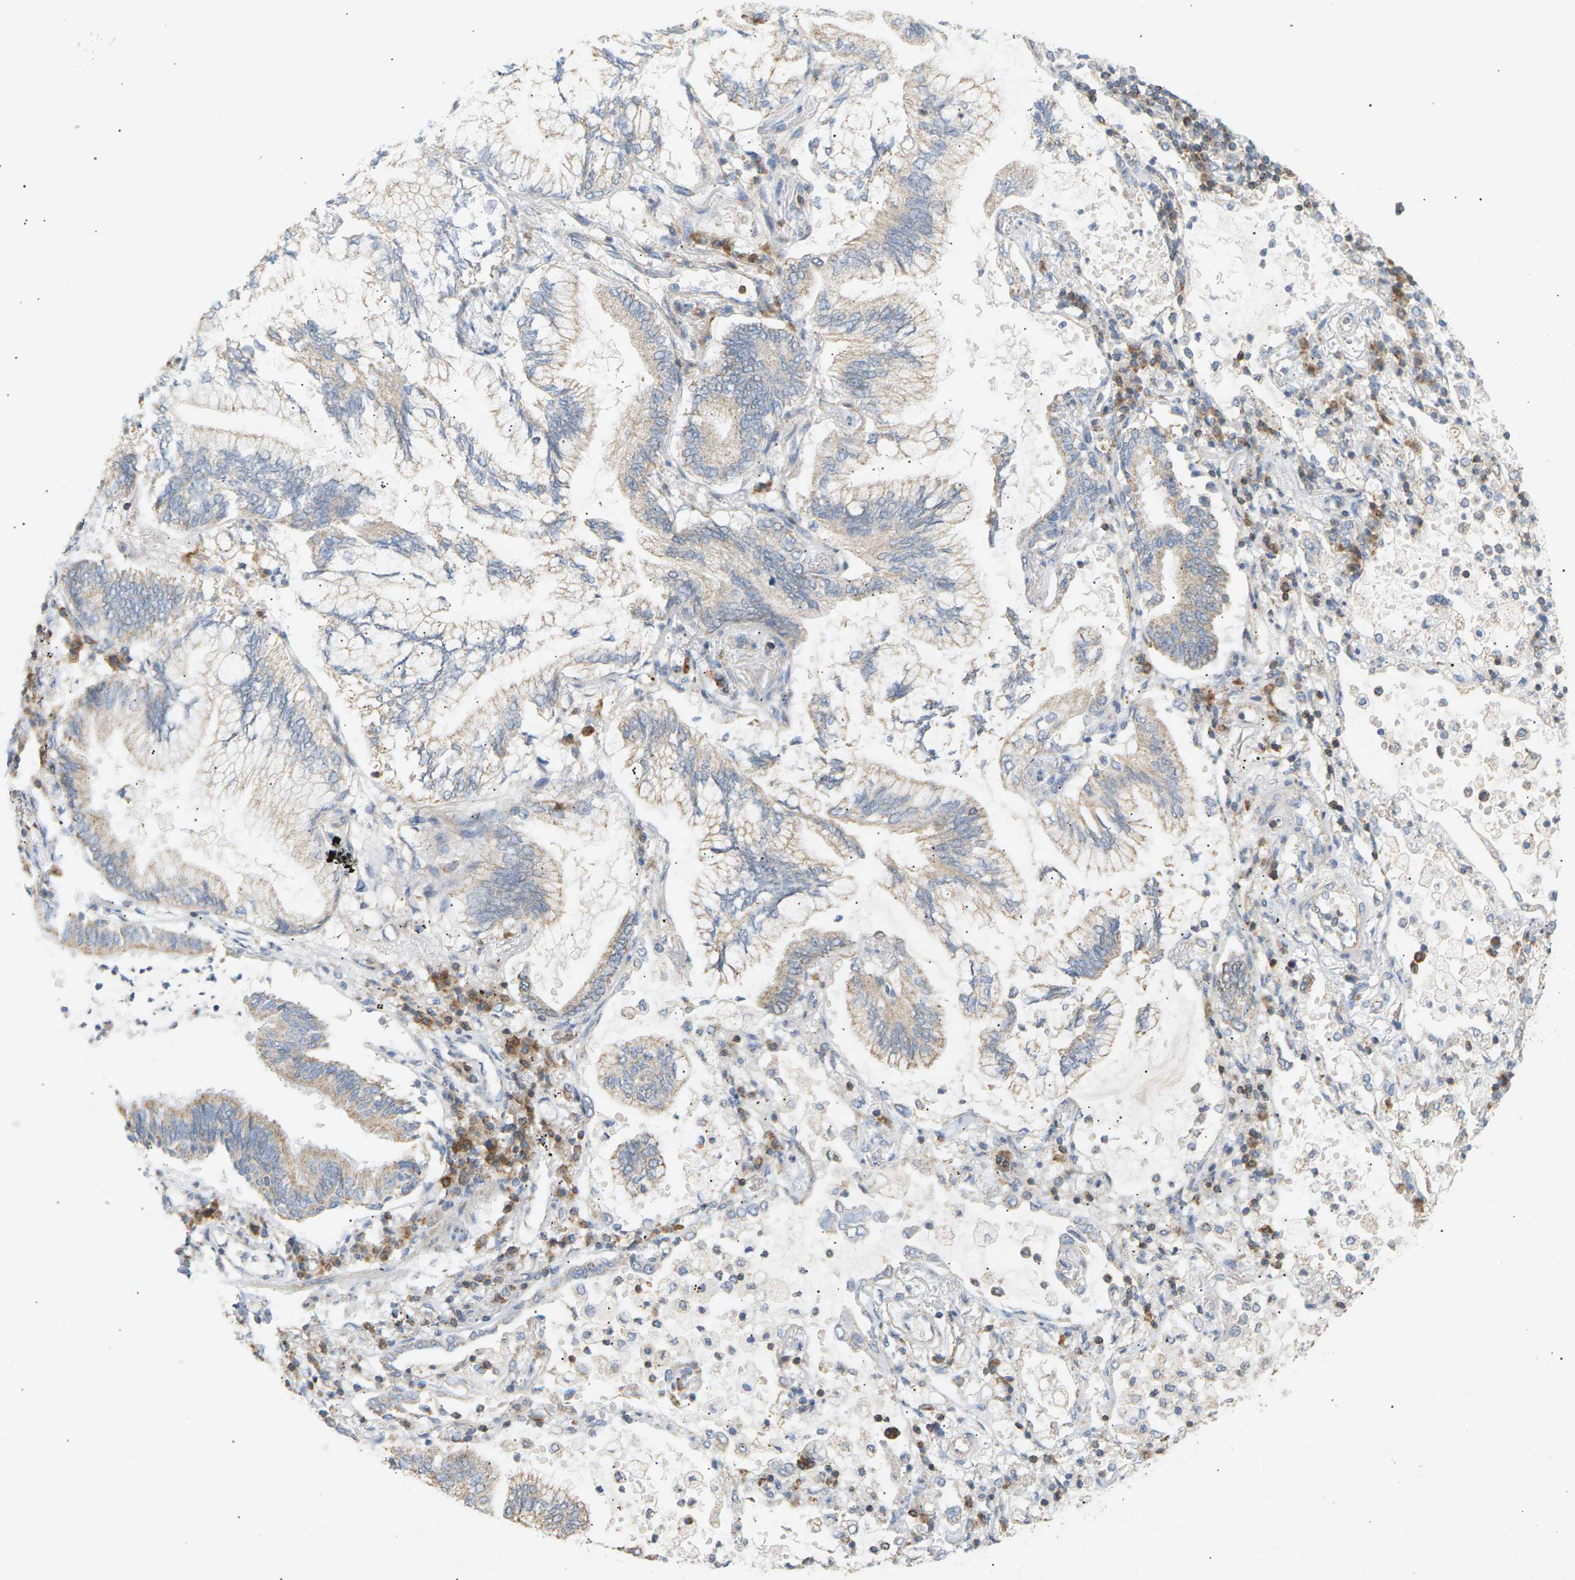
{"staining": {"intensity": "weak", "quantity": "25%-75%", "location": "cytoplasmic/membranous"}, "tissue": "lung cancer", "cell_type": "Tumor cells", "image_type": "cancer", "snomed": [{"axis": "morphology", "description": "Normal tissue, NOS"}, {"axis": "morphology", "description": "Adenocarcinoma, NOS"}, {"axis": "topography", "description": "Bronchus"}, {"axis": "topography", "description": "Lung"}], "caption": "Lung cancer (adenocarcinoma) tissue shows weak cytoplasmic/membranous positivity in approximately 25%-75% of tumor cells, visualized by immunohistochemistry.", "gene": "LIME1", "patient": {"sex": "female", "age": 70}}